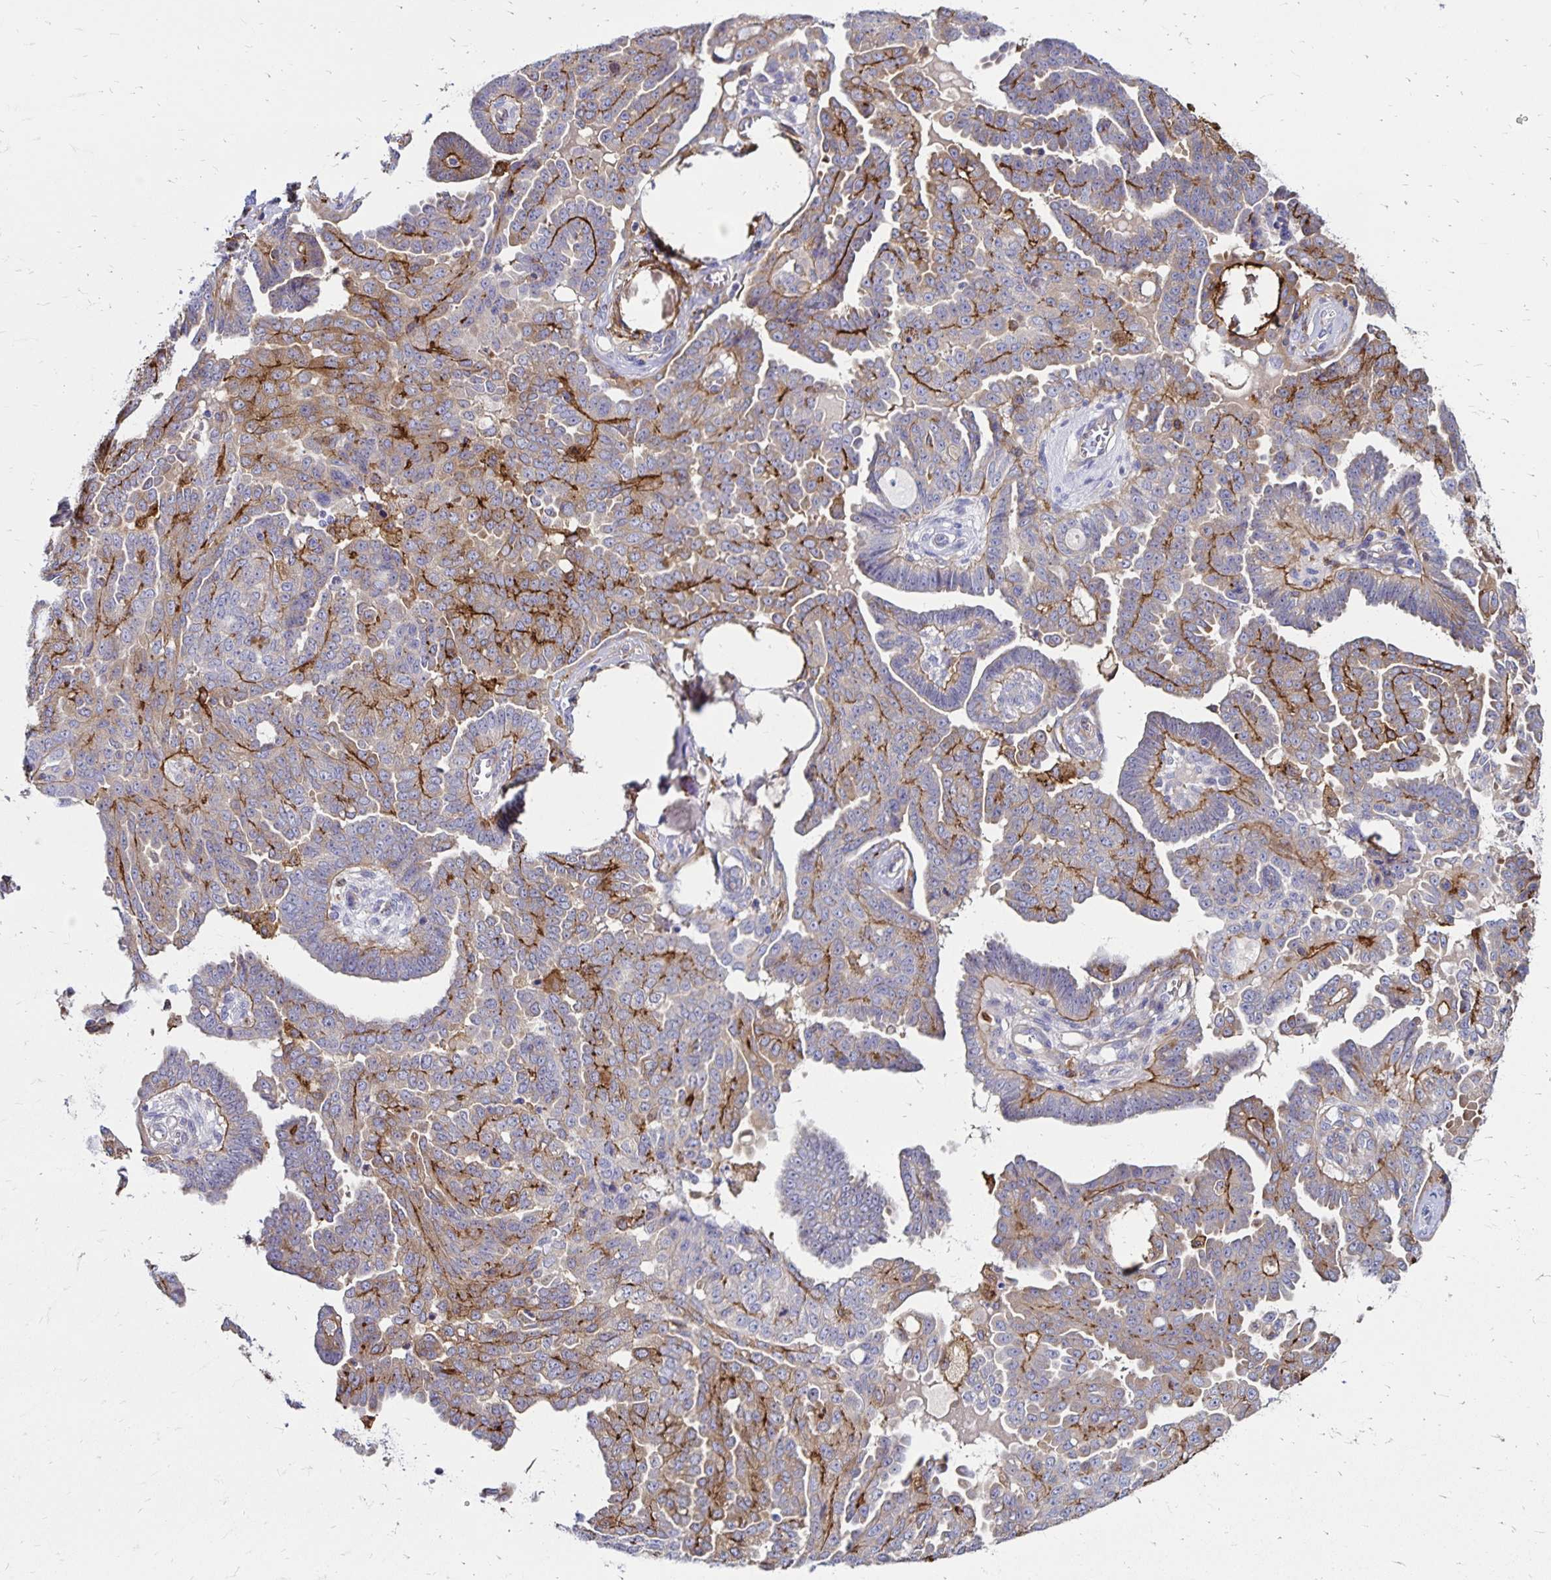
{"staining": {"intensity": "moderate", "quantity": "25%-75%", "location": "cytoplasmic/membranous"}, "tissue": "ovarian cancer", "cell_type": "Tumor cells", "image_type": "cancer", "snomed": [{"axis": "morphology", "description": "Cystadenocarcinoma, serous, NOS"}, {"axis": "topography", "description": "Ovary"}], "caption": "Immunohistochemistry (DAB (3,3'-diaminobenzidine)) staining of human serous cystadenocarcinoma (ovarian) demonstrates moderate cytoplasmic/membranous protein expression in approximately 25%-75% of tumor cells.", "gene": "TNS3", "patient": {"sex": "female", "age": 71}}